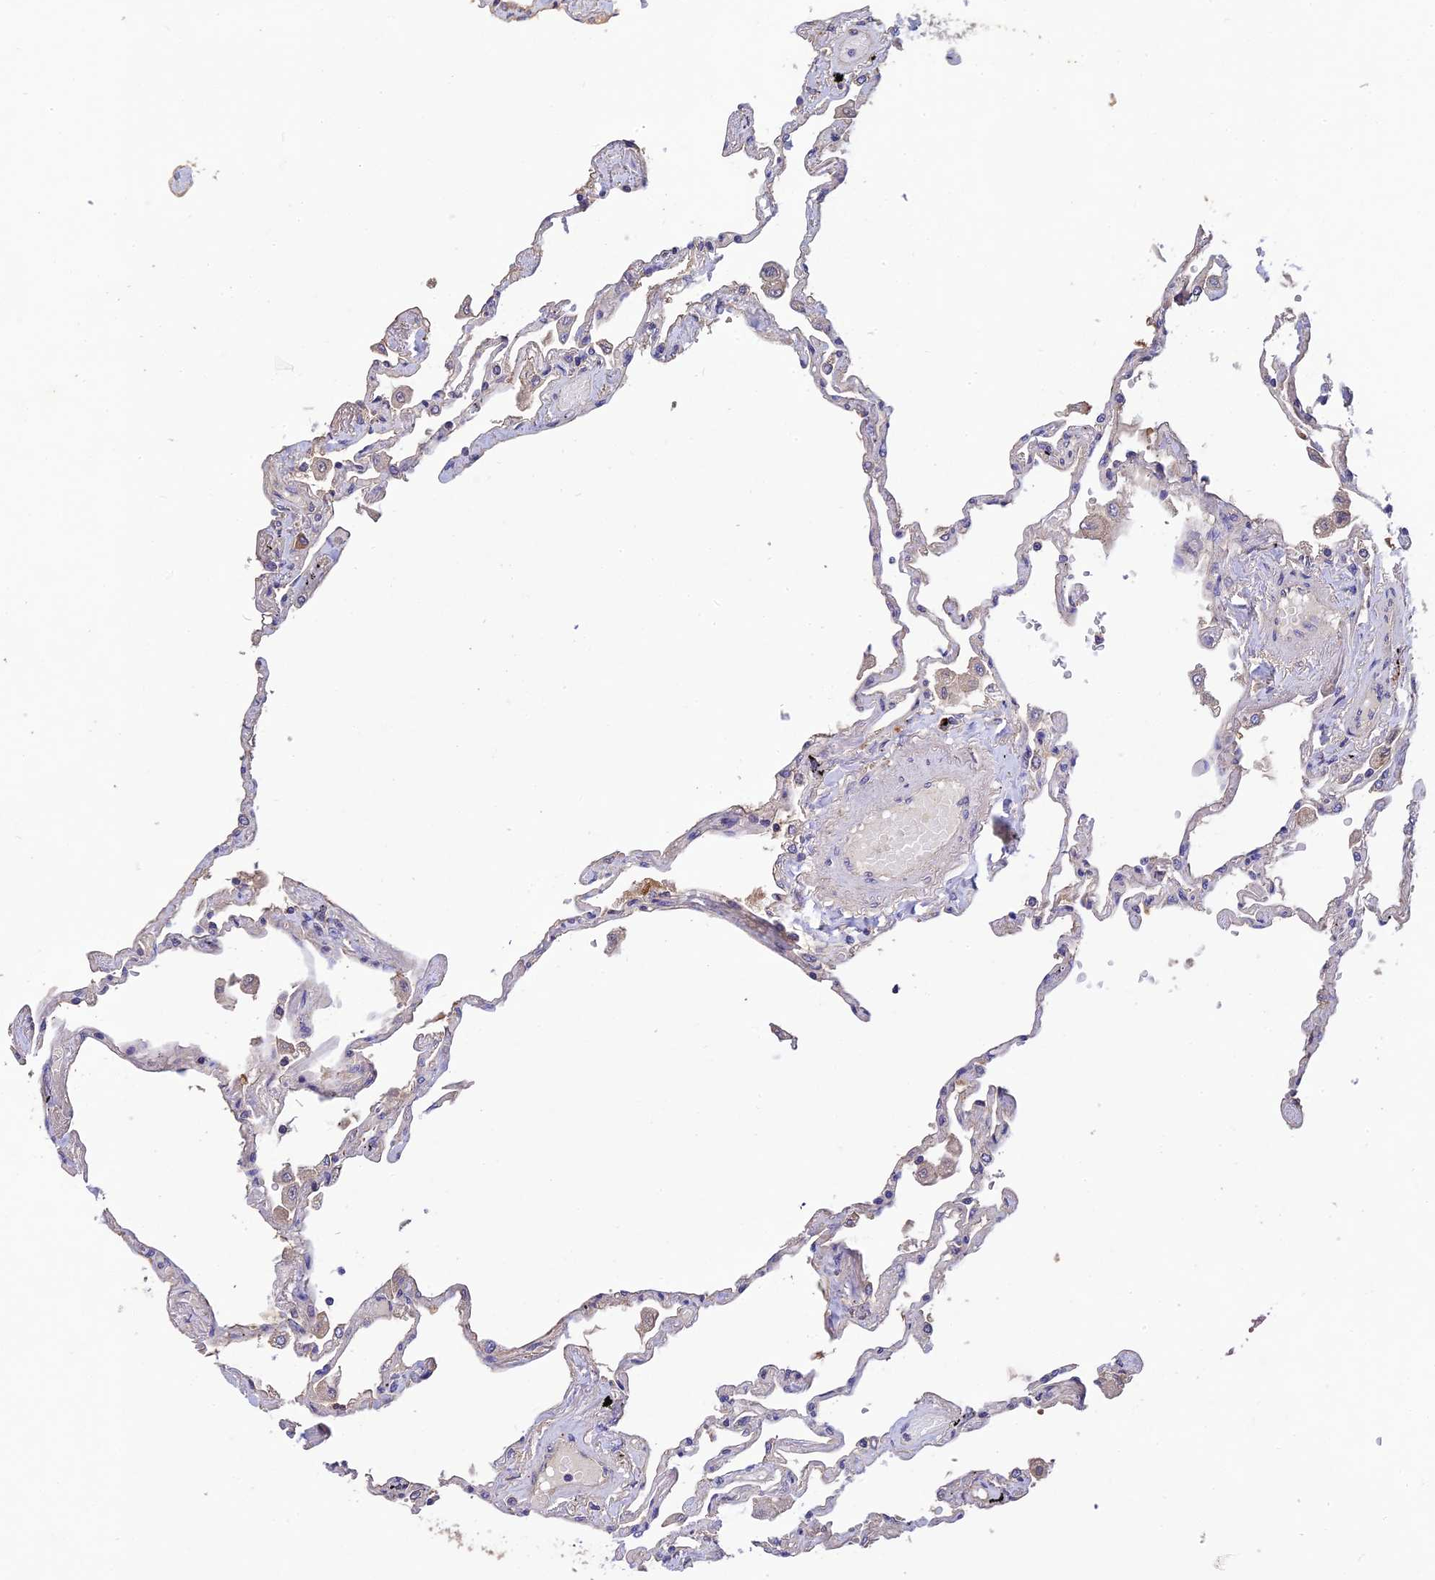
{"staining": {"intensity": "negative", "quantity": "none", "location": "none"}, "tissue": "lung", "cell_type": "Alveolar cells", "image_type": "normal", "snomed": [{"axis": "morphology", "description": "Normal tissue, NOS"}, {"axis": "topography", "description": "Lung"}], "caption": "This is an immunohistochemistry (IHC) histopathology image of unremarkable lung. There is no staining in alveolar cells.", "gene": "DENND5B", "patient": {"sex": "female", "age": 67}}